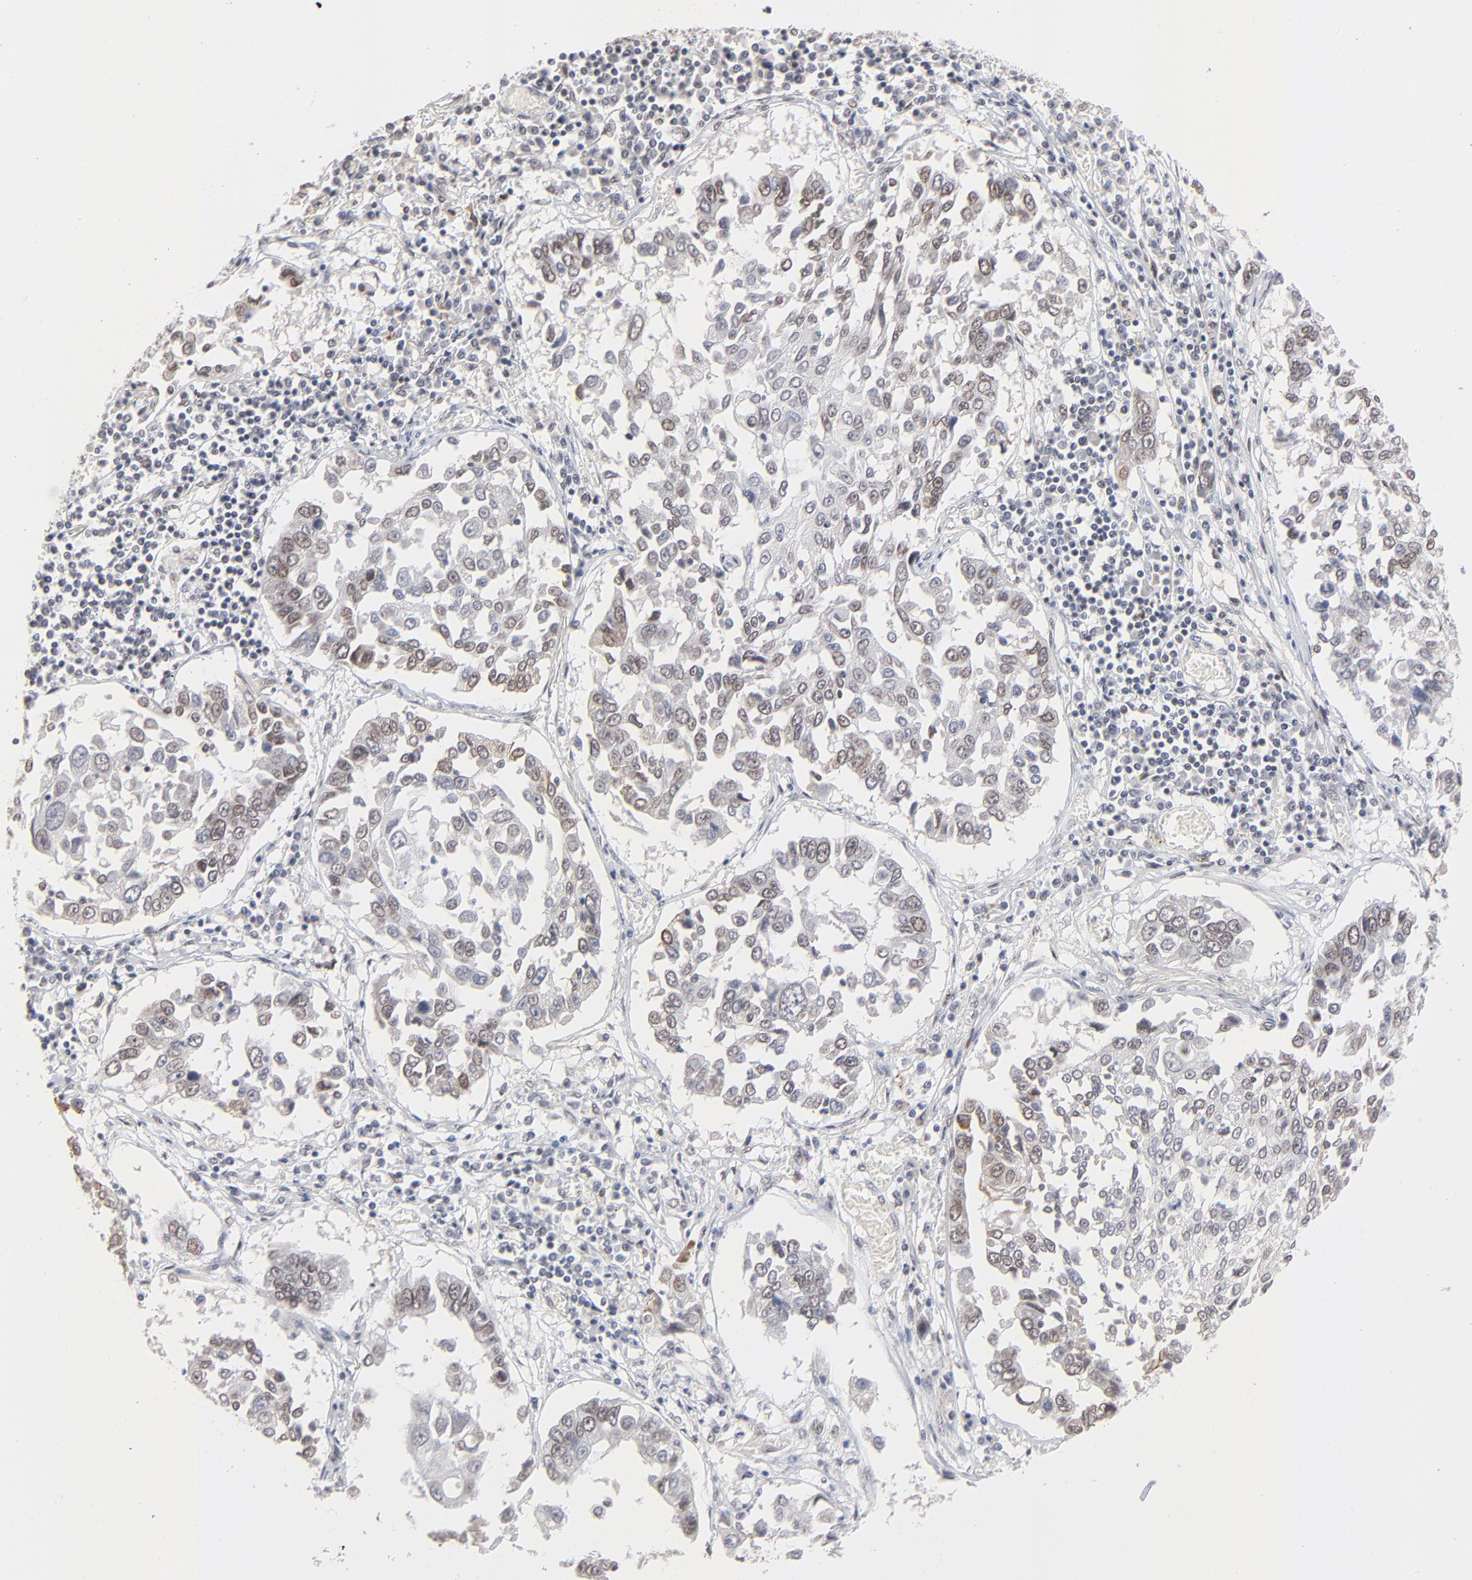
{"staining": {"intensity": "weak", "quantity": "25%-75%", "location": "nuclear"}, "tissue": "lung cancer", "cell_type": "Tumor cells", "image_type": "cancer", "snomed": [{"axis": "morphology", "description": "Squamous cell carcinoma, NOS"}, {"axis": "topography", "description": "Lung"}], "caption": "Lung squamous cell carcinoma stained with a brown dye shows weak nuclear positive expression in about 25%-75% of tumor cells.", "gene": "MBIP", "patient": {"sex": "male", "age": 71}}